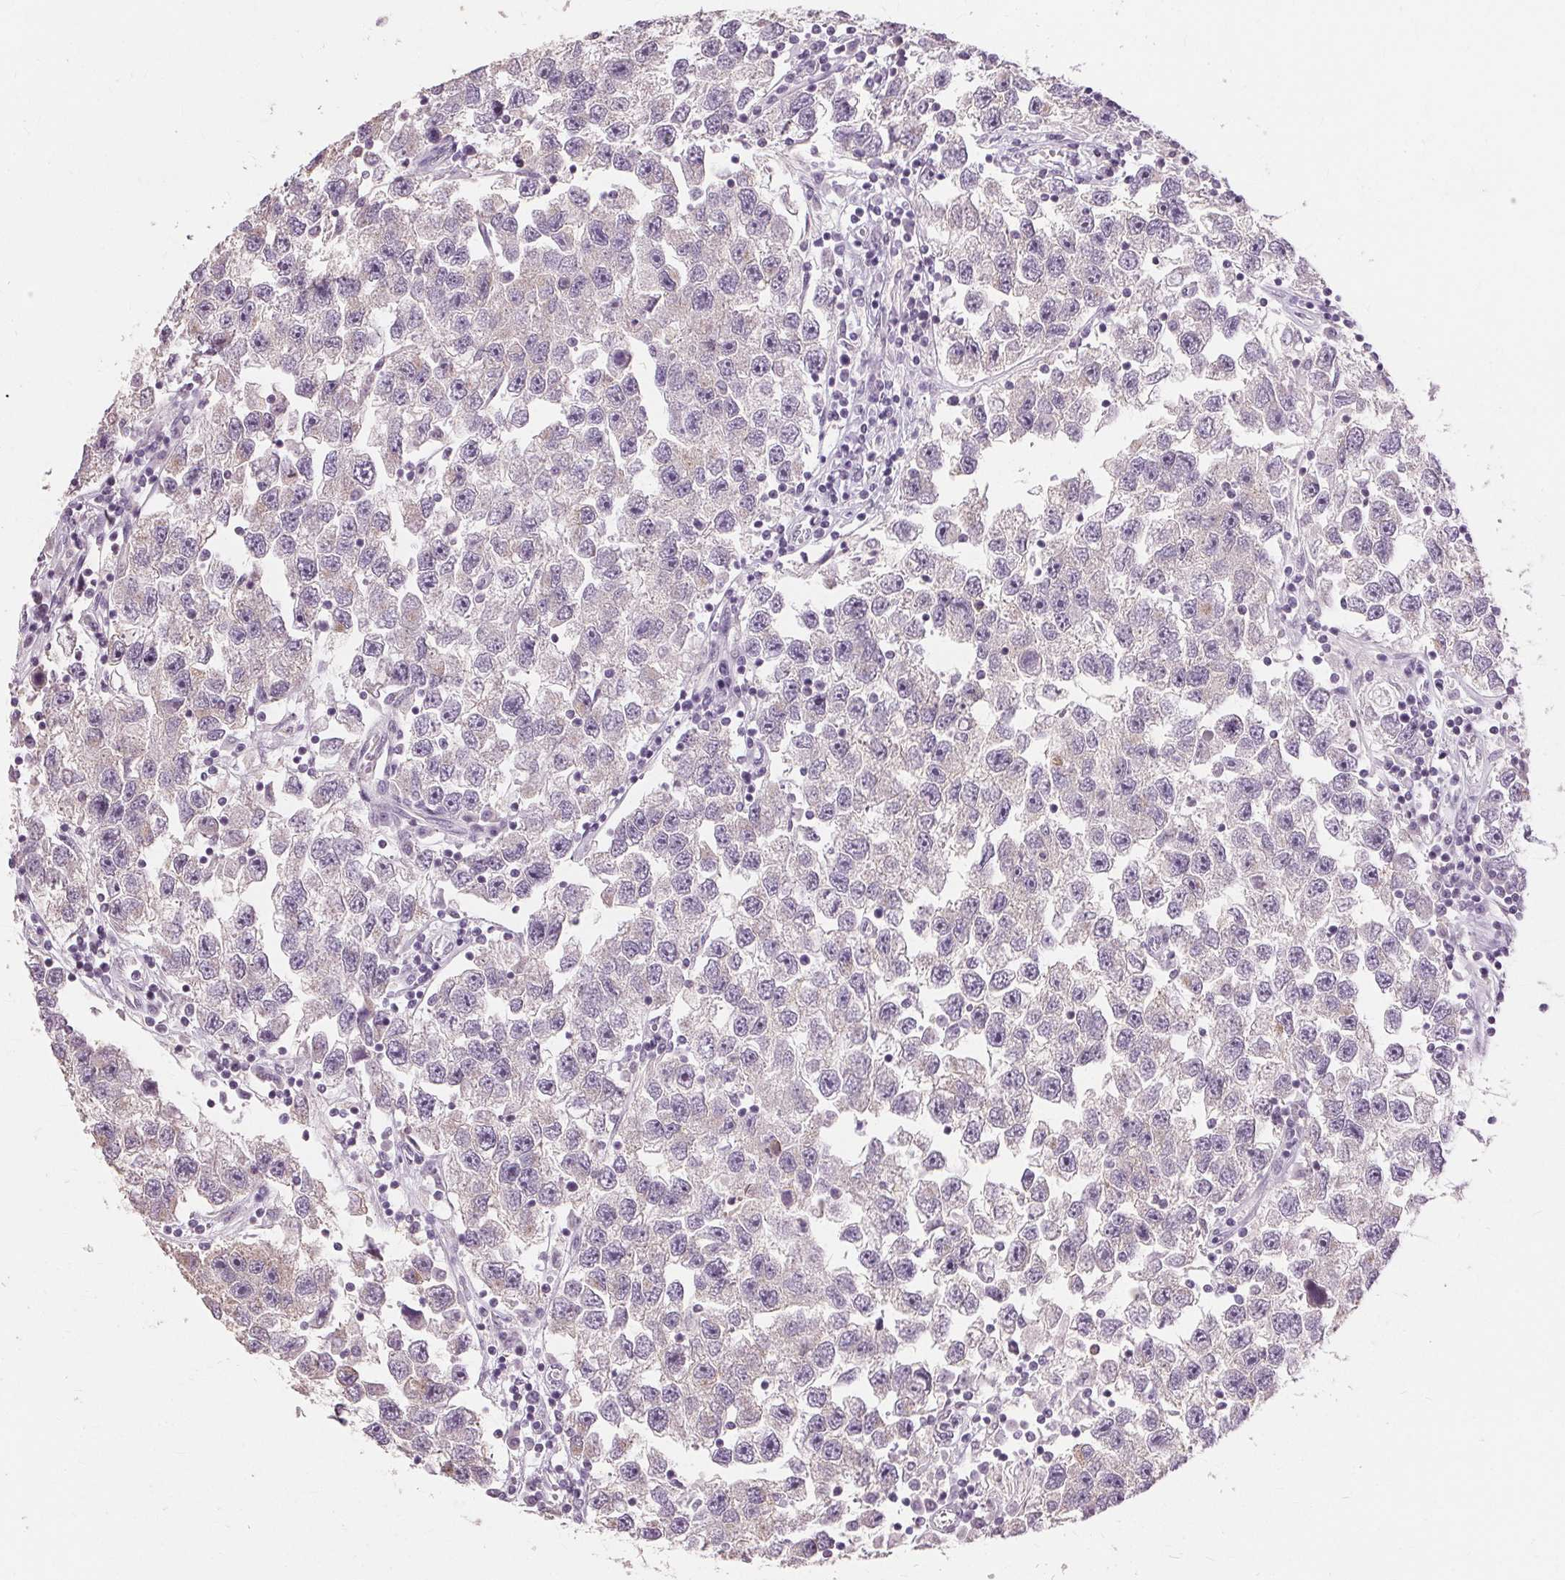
{"staining": {"intensity": "negative", "quantity": "none", "location": "none"}, "tissue": "testis cancer", "cell_type": "Tumor cells", "image_type": "cancer", "snomed": [{"axis": "morphology", "description": "Seminoma, NOS"}, {"axis": "topography", "description": "Testis"}], "caption": "The micrograph shows no significant expression in tumor cells of testis cancer (seminoma). Brightfield microscopy of immunohistochemistry (IHC) stained with DAB (3,3'-diaminobenzidine) (brown) and hematoxylin (blue), captured at high magnification.", "gene": "SIGLEC6", "patient": {"sex": "male", "age": 26}}